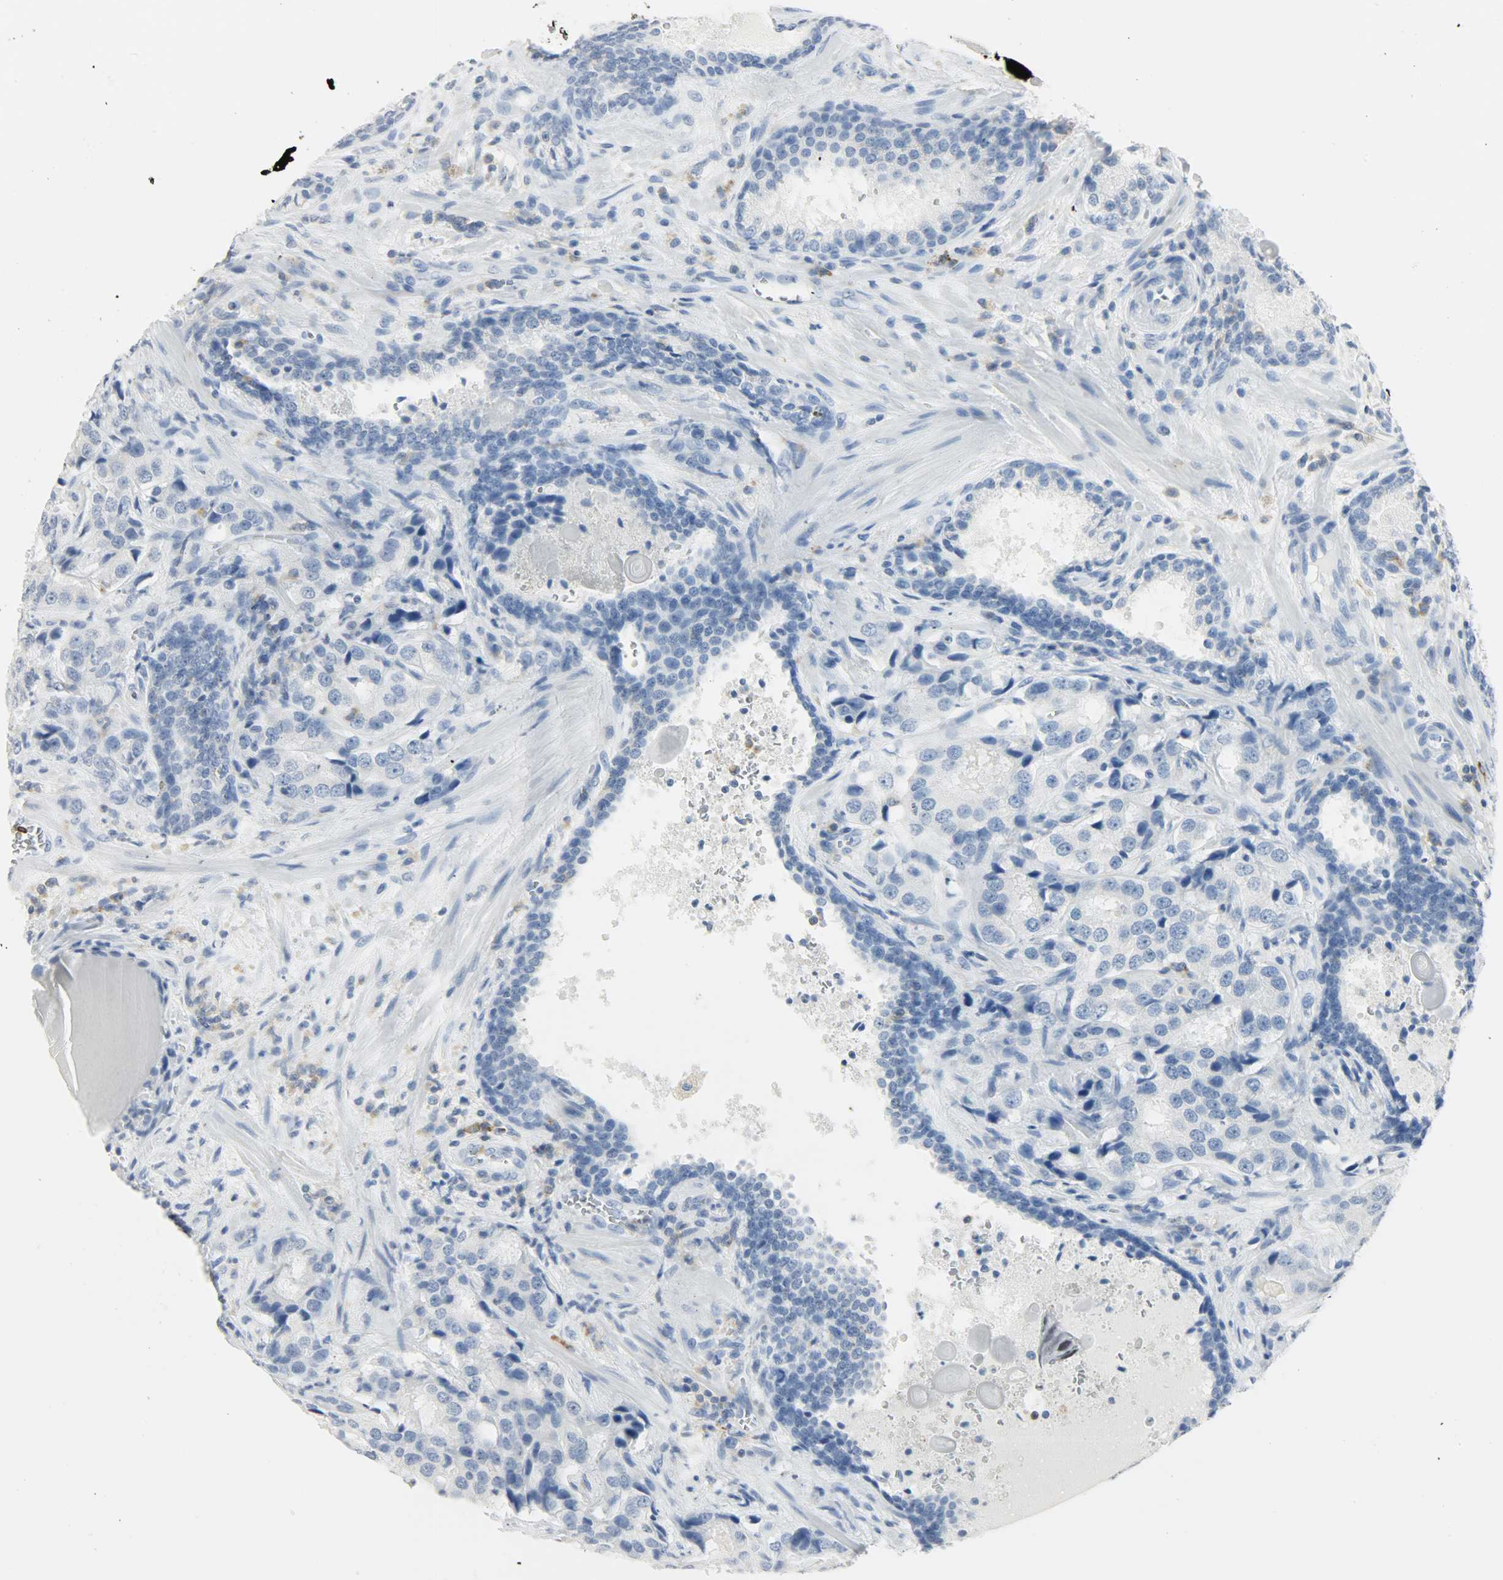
{"staining": {"intensity": "negative", "quantity": "none", "location": "none"}, "tissue": "prostate cancer", "cell_type": "Tumor cells", "image_type": "cancer", "snomed": [{"axis": "morphology", "description": "Adenocarcinoma, High grade"}, {"axis": "topography", "description": "Prostate"}], "caption": "Prostate cancer stained for a protein using immunohistochemistry displays no positivity tumor cells.", "gene": "PTPN6", "patient": {"sex": "male", "age": 58}}